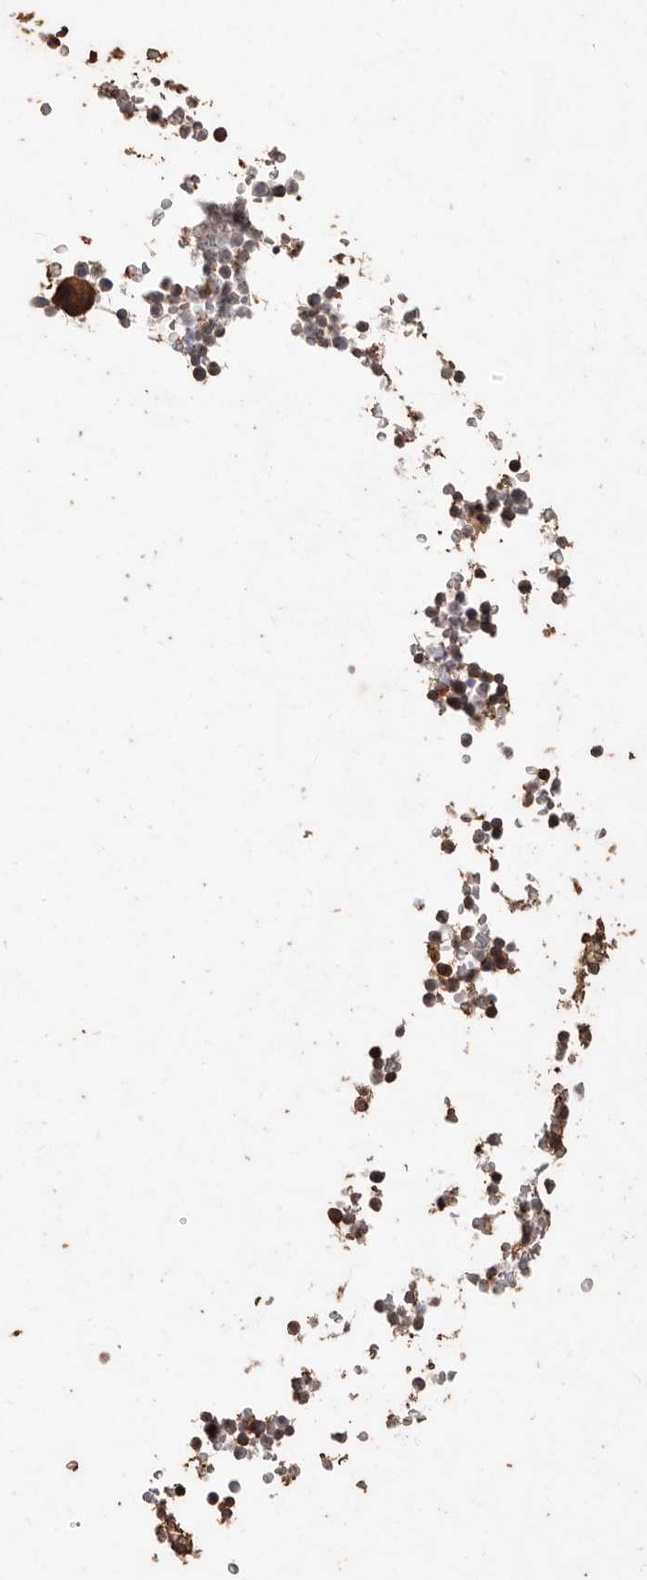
{"staining": {"intensity": "strong", "quantity": "25%-75%", "location": "cytoplasmic/membranous"}, "tissue": "bone marrow", "cell_type": "Hematopoietic cells", "image_type": "normal", "snomed": [{"axis": "morphology", "description": "Normal tissue, NOS"}, {"axis": "topography", "description": "Bone marrow"}], "caption": "High-power microscopy captured an IHC micrograph of normal bone marrow, revealing strong cytoplasmic/membranous positivity in approximately 25%-75% of hematopoietic cells.", "gene": "FARS2", "patient": {"sex": "male", "age": 58}}